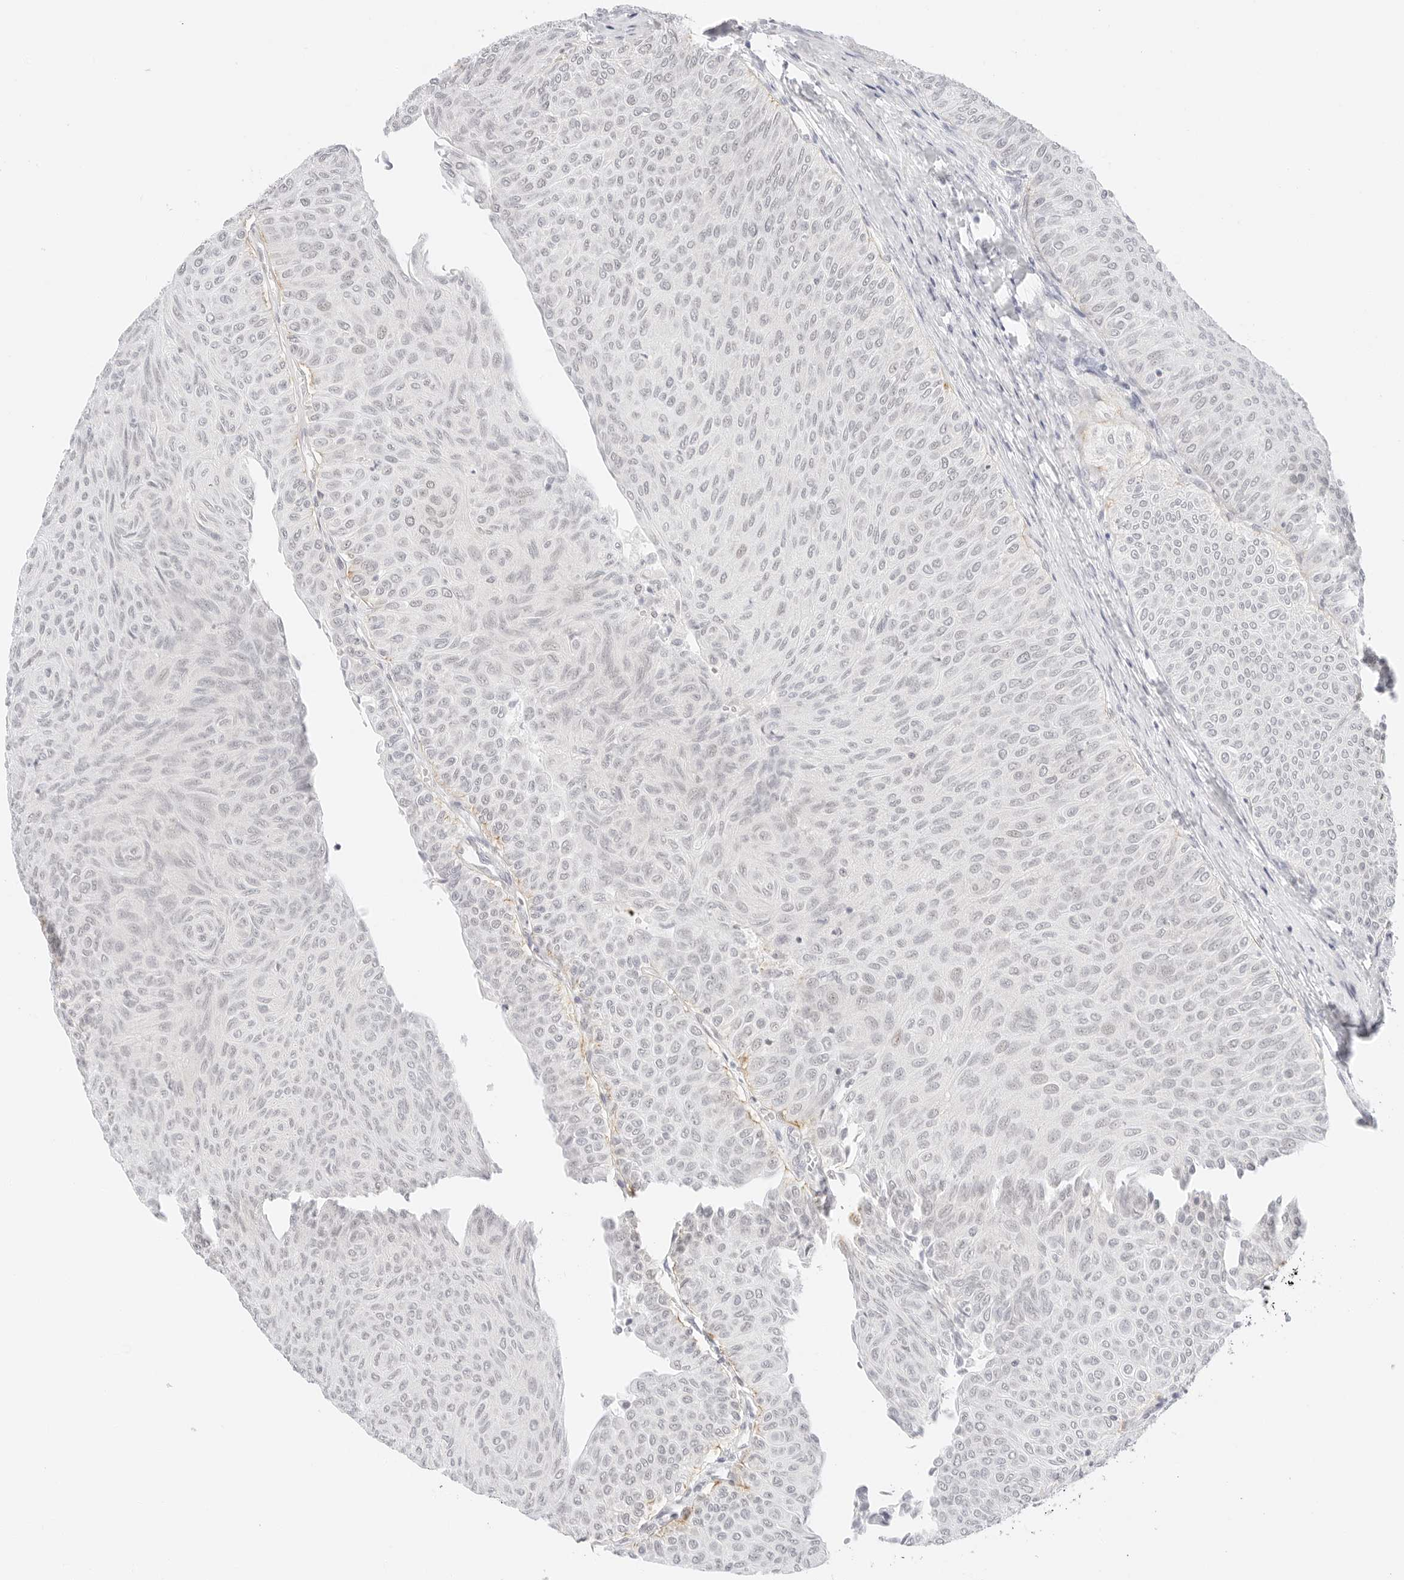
{"staining": {"intensity": "negative", "quantity": "none", "location": "none"}, "tissue": "urothelial cancer", "cell_type": "Tumor cells", "image_type": "cancer", "snomed": [{"axis": "morphology", "description": "Urothelial carcinoma, Low grade"}, {"axis": "topography", "description": "Urinary bladder"}], "caption": "Photomicrograph shows no significant protein expression in tumor cells of low-grade urothelial carcinoma.", "gene": "ITGA6", "patient": {"sex": "male", "age": 78}}